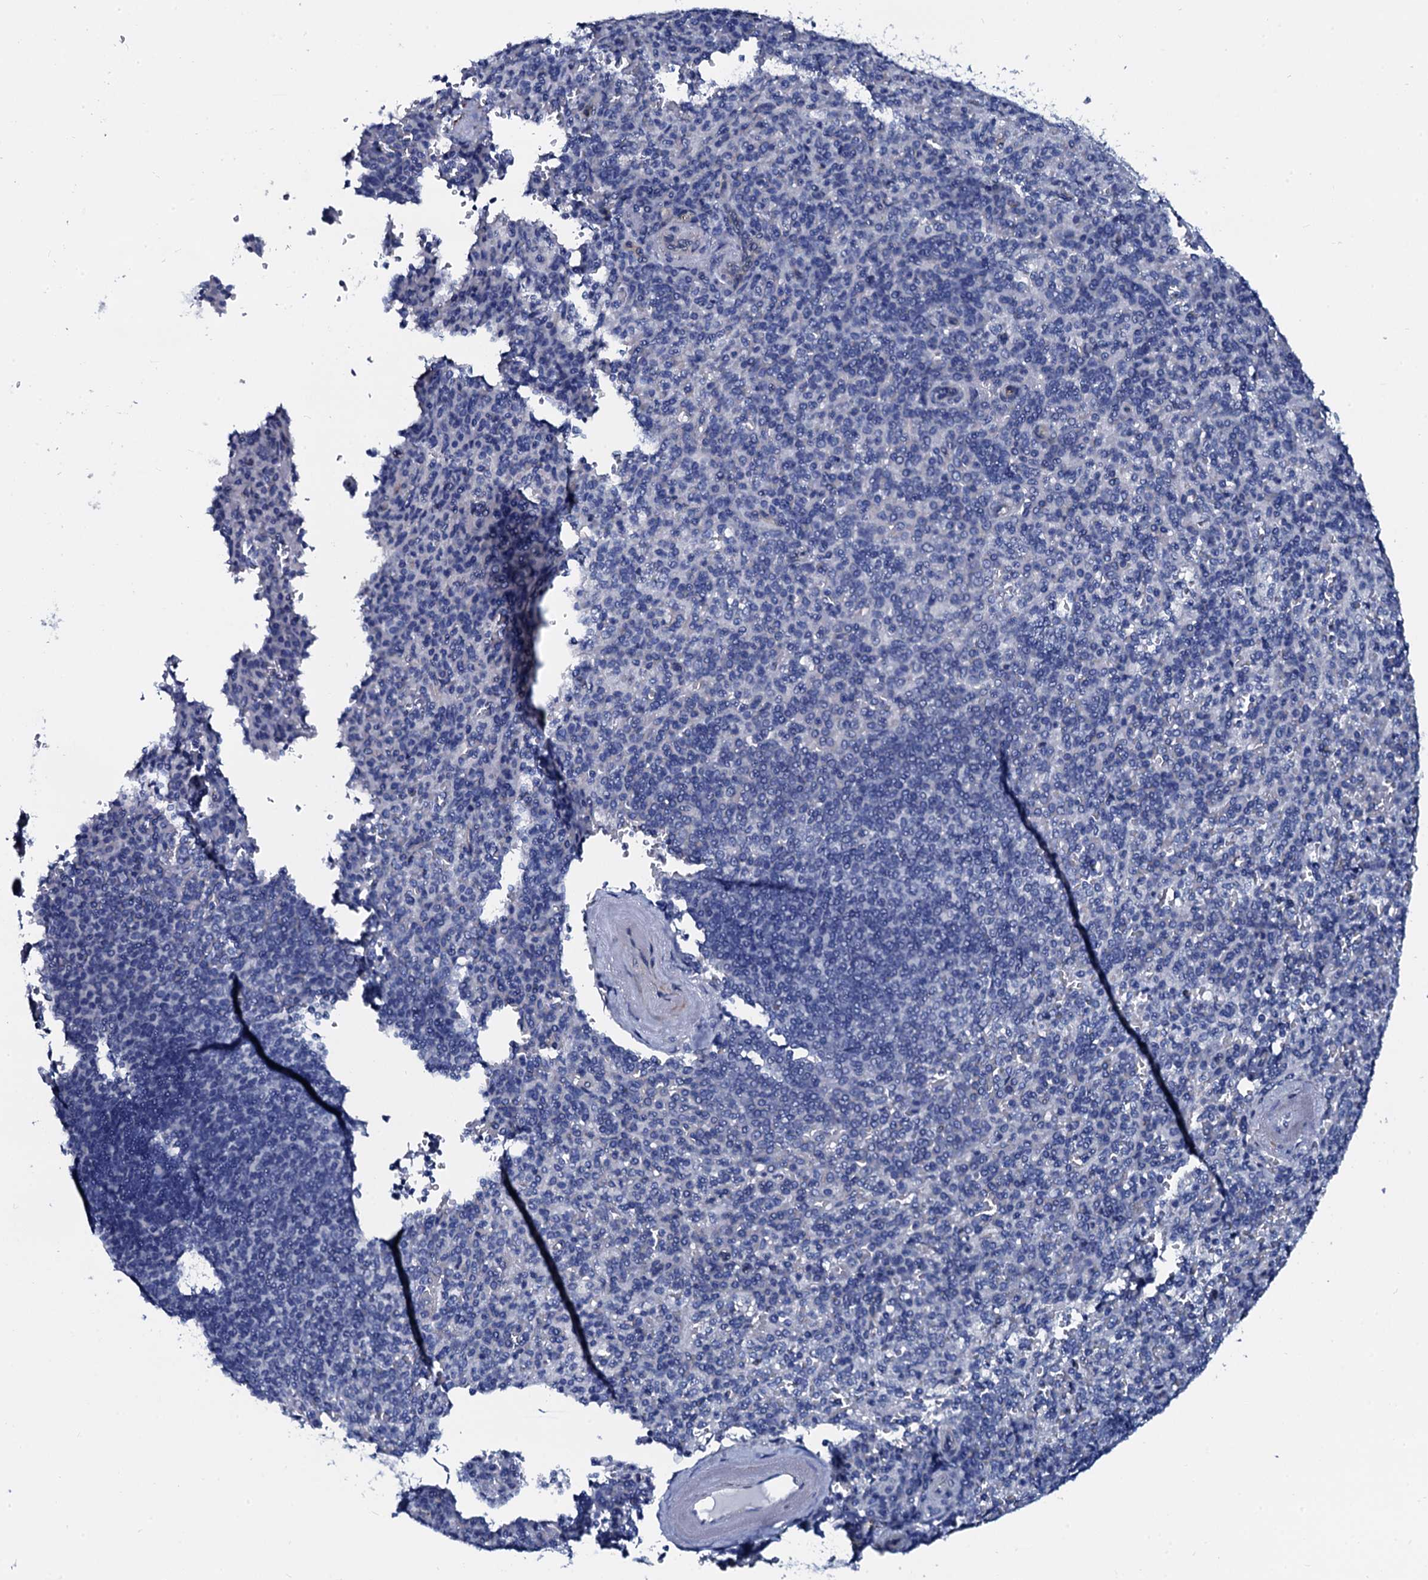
{"staining": {"intensity": "negative", "quantity": "none", "location": "none"}, "tissue": "spleen", "cell_type": "Cells in red pulp", "image_type": "normal", "snomed": [{"axis": "morphology", "description": "Normal tissue, NOS"}, {"axis": "topography", "description": "Spleen"}], "caption": "A high-resolution photomicrograph shows IHC staining of unremarkable spleen, which shows no significant expression in cells in red pulp. (Stains: DAB immunohistochemistry (IHC) with hematoxylin counter stain, Microscopy: brightfield microscopy at high magnification).", "gene": "GYS2", "patient": {"sex": "male", "age": 82}}